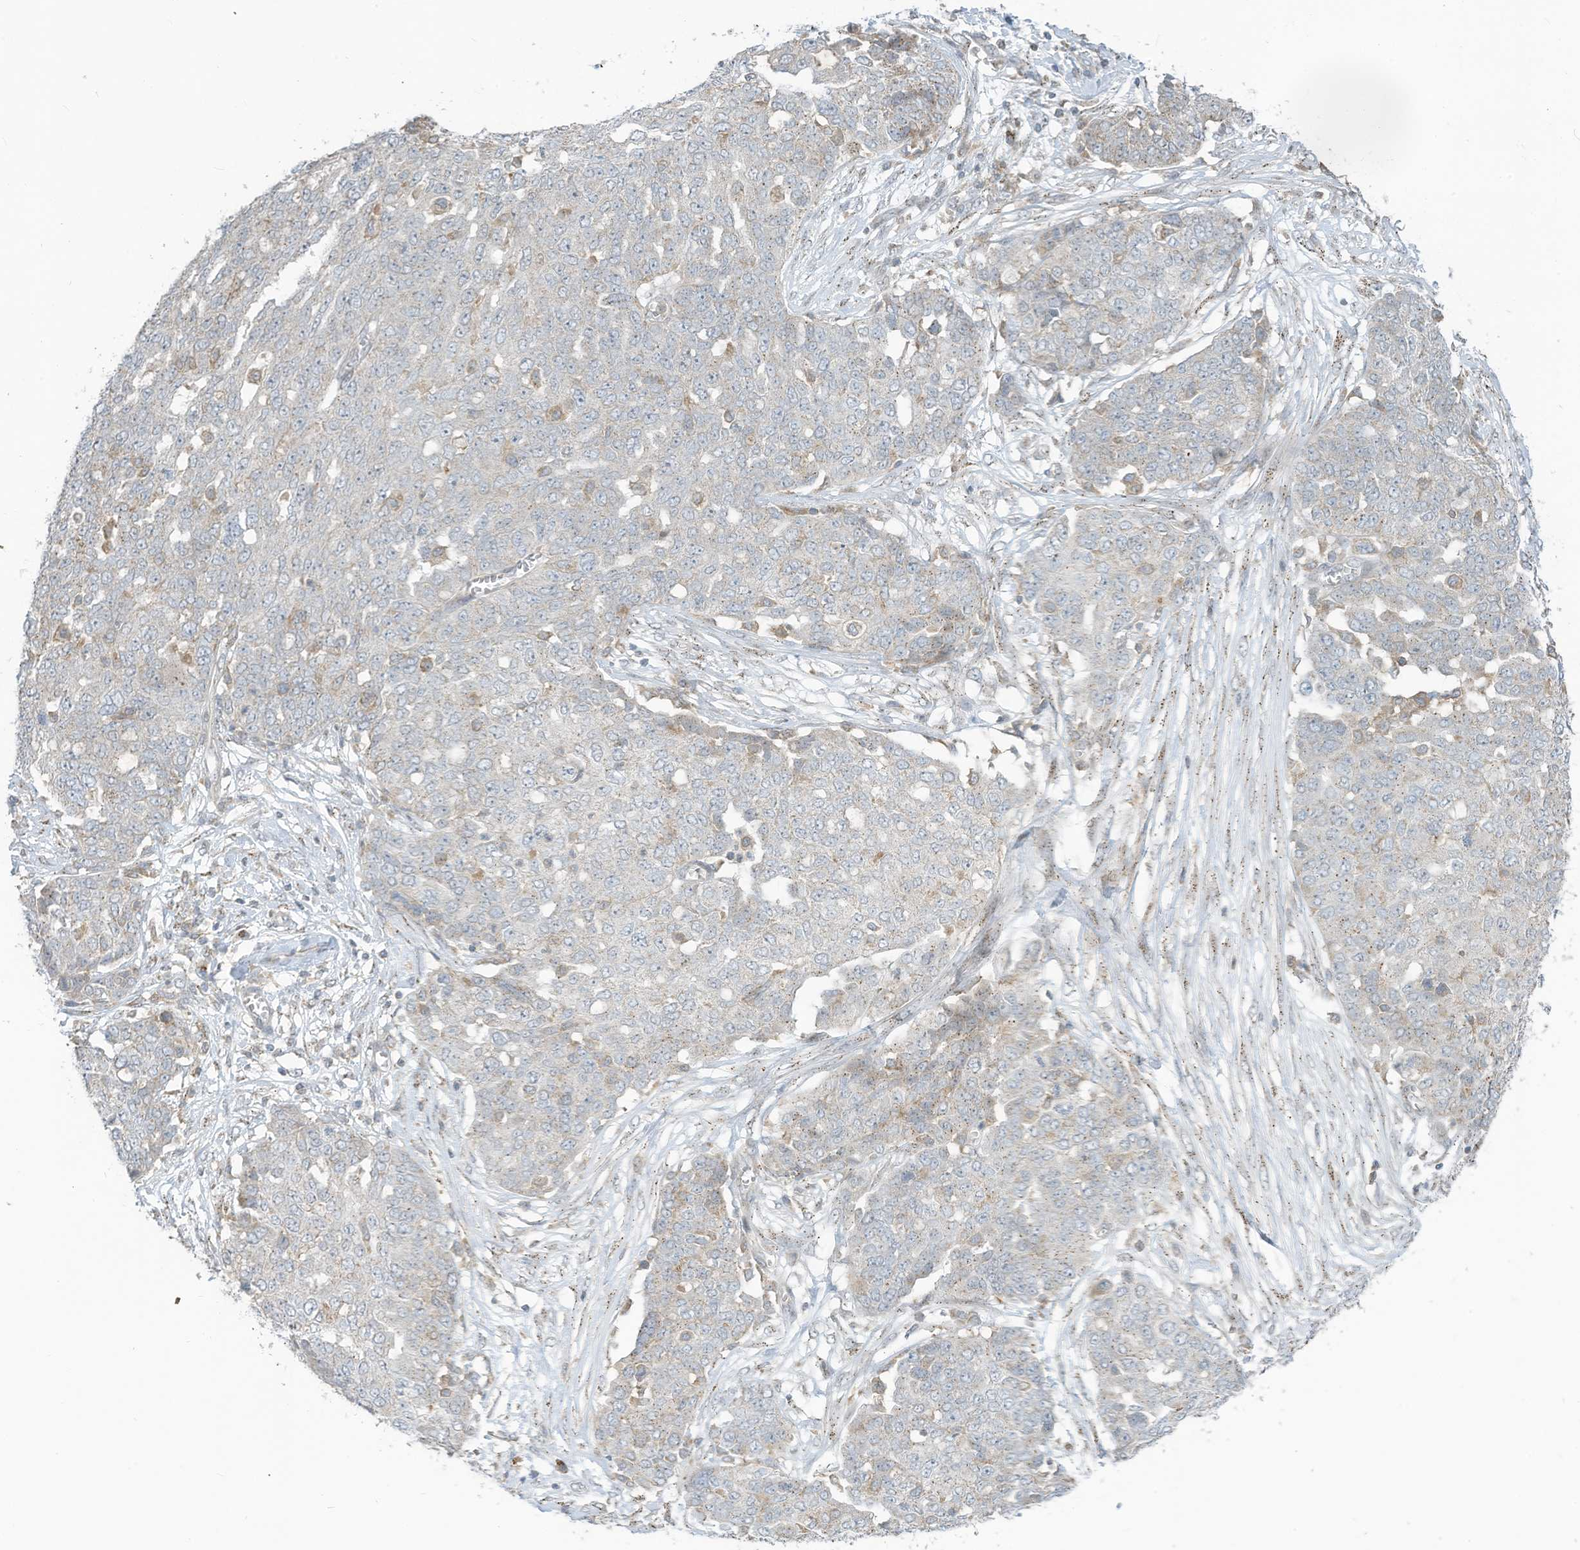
{"staining": {"intensity": "negative", "quantity": "none", "location": "none"}, "tissue": "ovarian cancer", "cell_type": "Tumor cells", "image_type": "cancer", "snomed": [{"axis": "morphology", "description": "Cystadenocarcinoma, serous, NOS"}, {"axis": "topography", "description": "Soft tissue"}, {"axis": "topography", "description": "Ovary"}], "caption": "There is no significant expression in tumor cells of ovarian cancer. Nuclei are stained in blue.", "gene": "PARVG", "patient": {"sex": "female", "age": 57}}